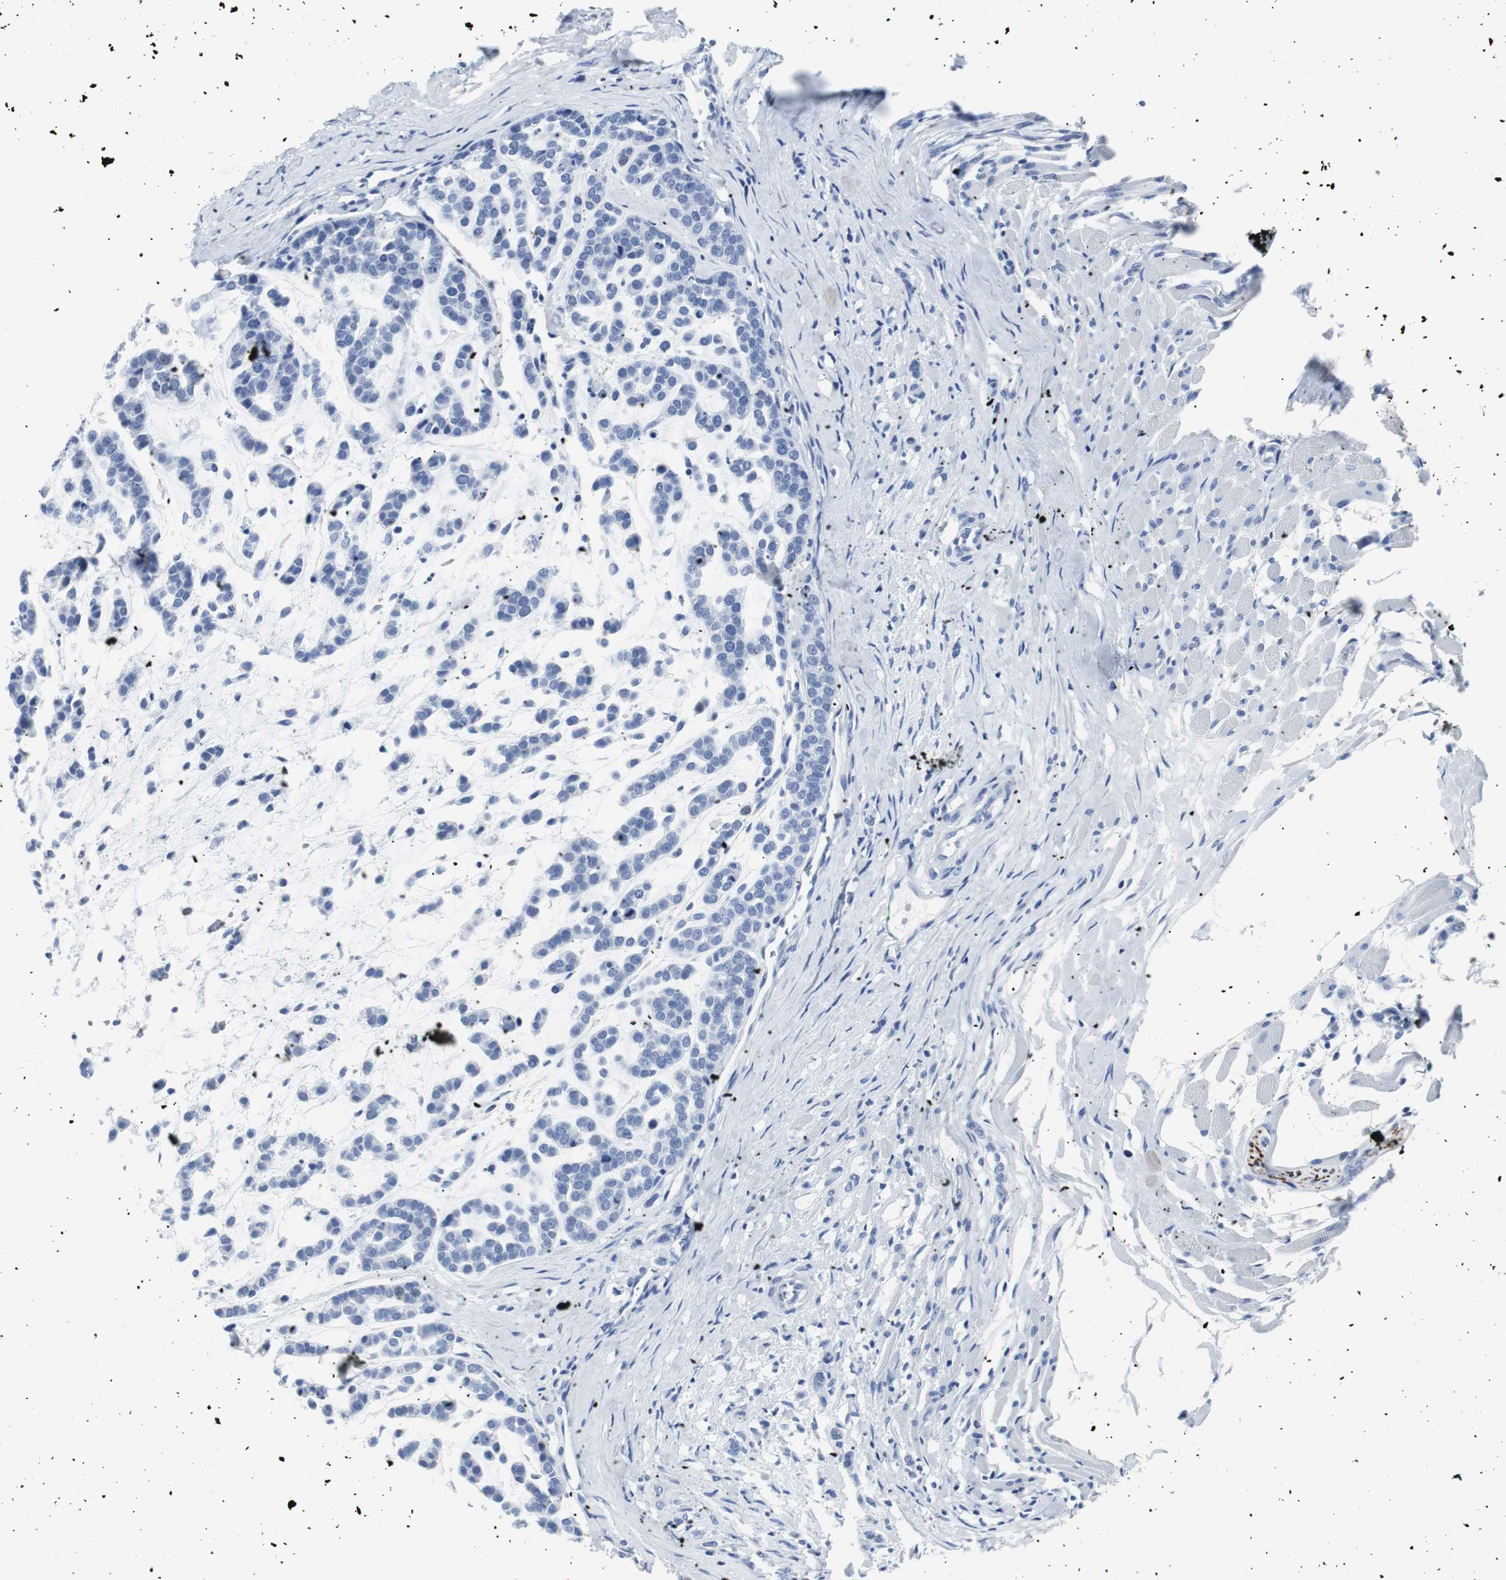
{"staining": {"intensity": "negative", "quantity": "none", "location": "none"}, "tissue": "head and neck cancer", "cell_type": "Tumor cells", "image_type": "cancer", "snomed": [{"axis": "morphology", "description": "Adenocarcinoma, NOS"}, {"axis": "morphology", "description": "Adenoma, NOS"}, {"axis": "topography", "description": "Head-Neck"}], "caption": "Human head and neck cancer (adenocarcinoma) stained for a protein using IHC exhibits no expression in tumor cells.", "gene": "GAP43", "patient": {"sex": "female", "age": 55}}